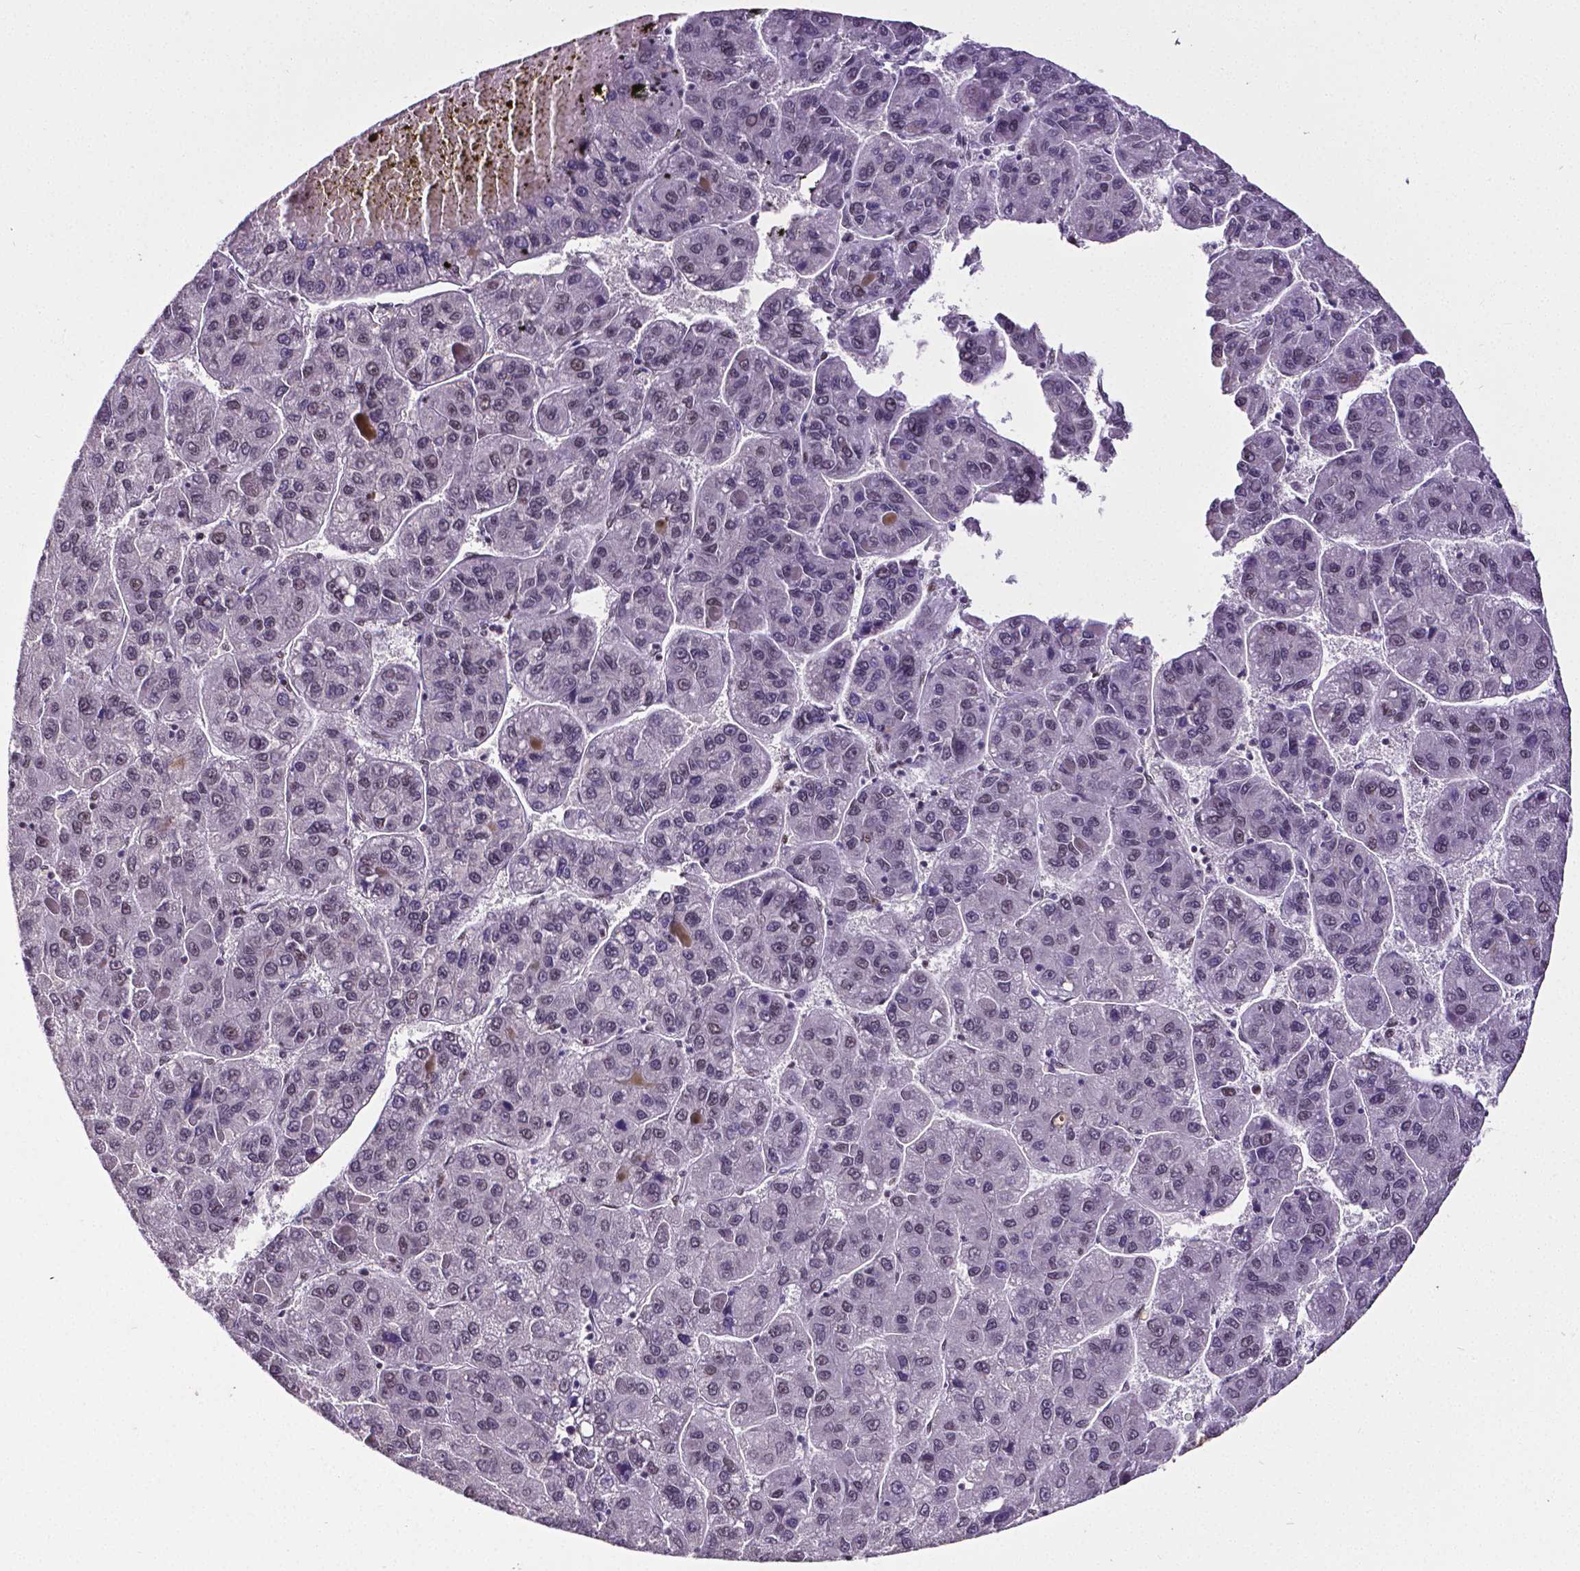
{"staining": {"intensity": "negative", "quantity": "none", "location": "none"}, "tissue": "liver cancer", "cell_type": "Tumor cells", "image_type": "cancer", "snomed": [{"axis": "morphology", "description": "Carcinoma, Hepatocellular, NOS"}, {"axis": "topography", "description": "Liver"}], "caption": "This image is of liver hepatocellular carcinoma stained with immunohistochemistry (IHC) to label a protein in brown with the nuclei are counter-stained blue. There is no staining in tumor cells. (DAB immunohistochemistry visualized using brightfield microscopy, high magnification).", "gene": "REST", "patient": {"sex": "female", "age": 82}}